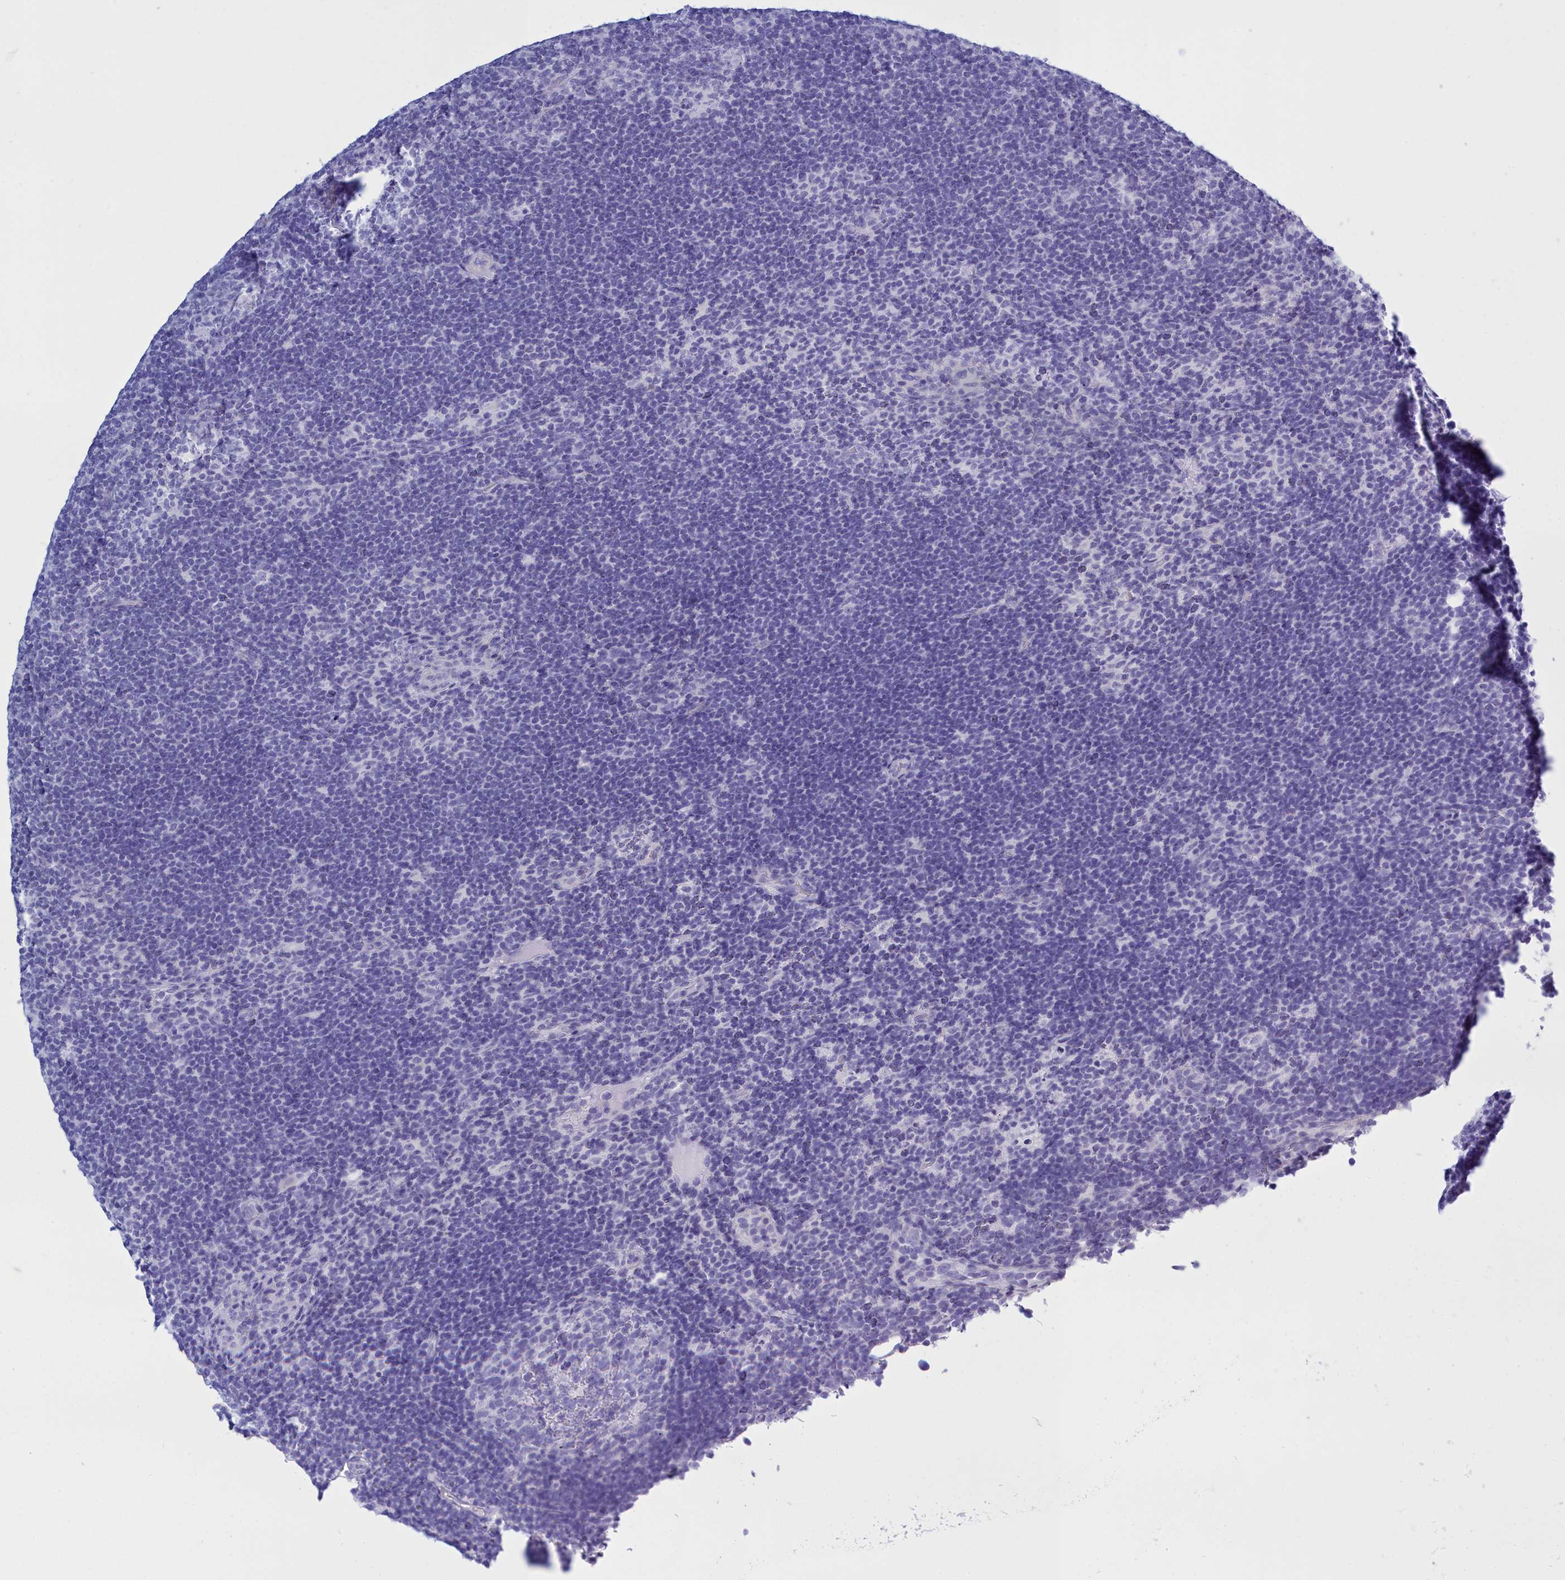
{"staining": {"intensity": "negative", "quantity": "none", "location": "none"}, "tissue": "lymphoma", "cell_type": "Tumor cells", "image_type": "cancer", "snomed": [{"axis": "morphology", "description": "Hodgkin's disease, NOS"}, {"axis": "topography", "description": "Lymph node"}], "caption": "A micrograph of human lymphoma is negative for staining in tumor cells.", "gene": "TMEM97", "patient": {"sex": "female", "age": 57}}